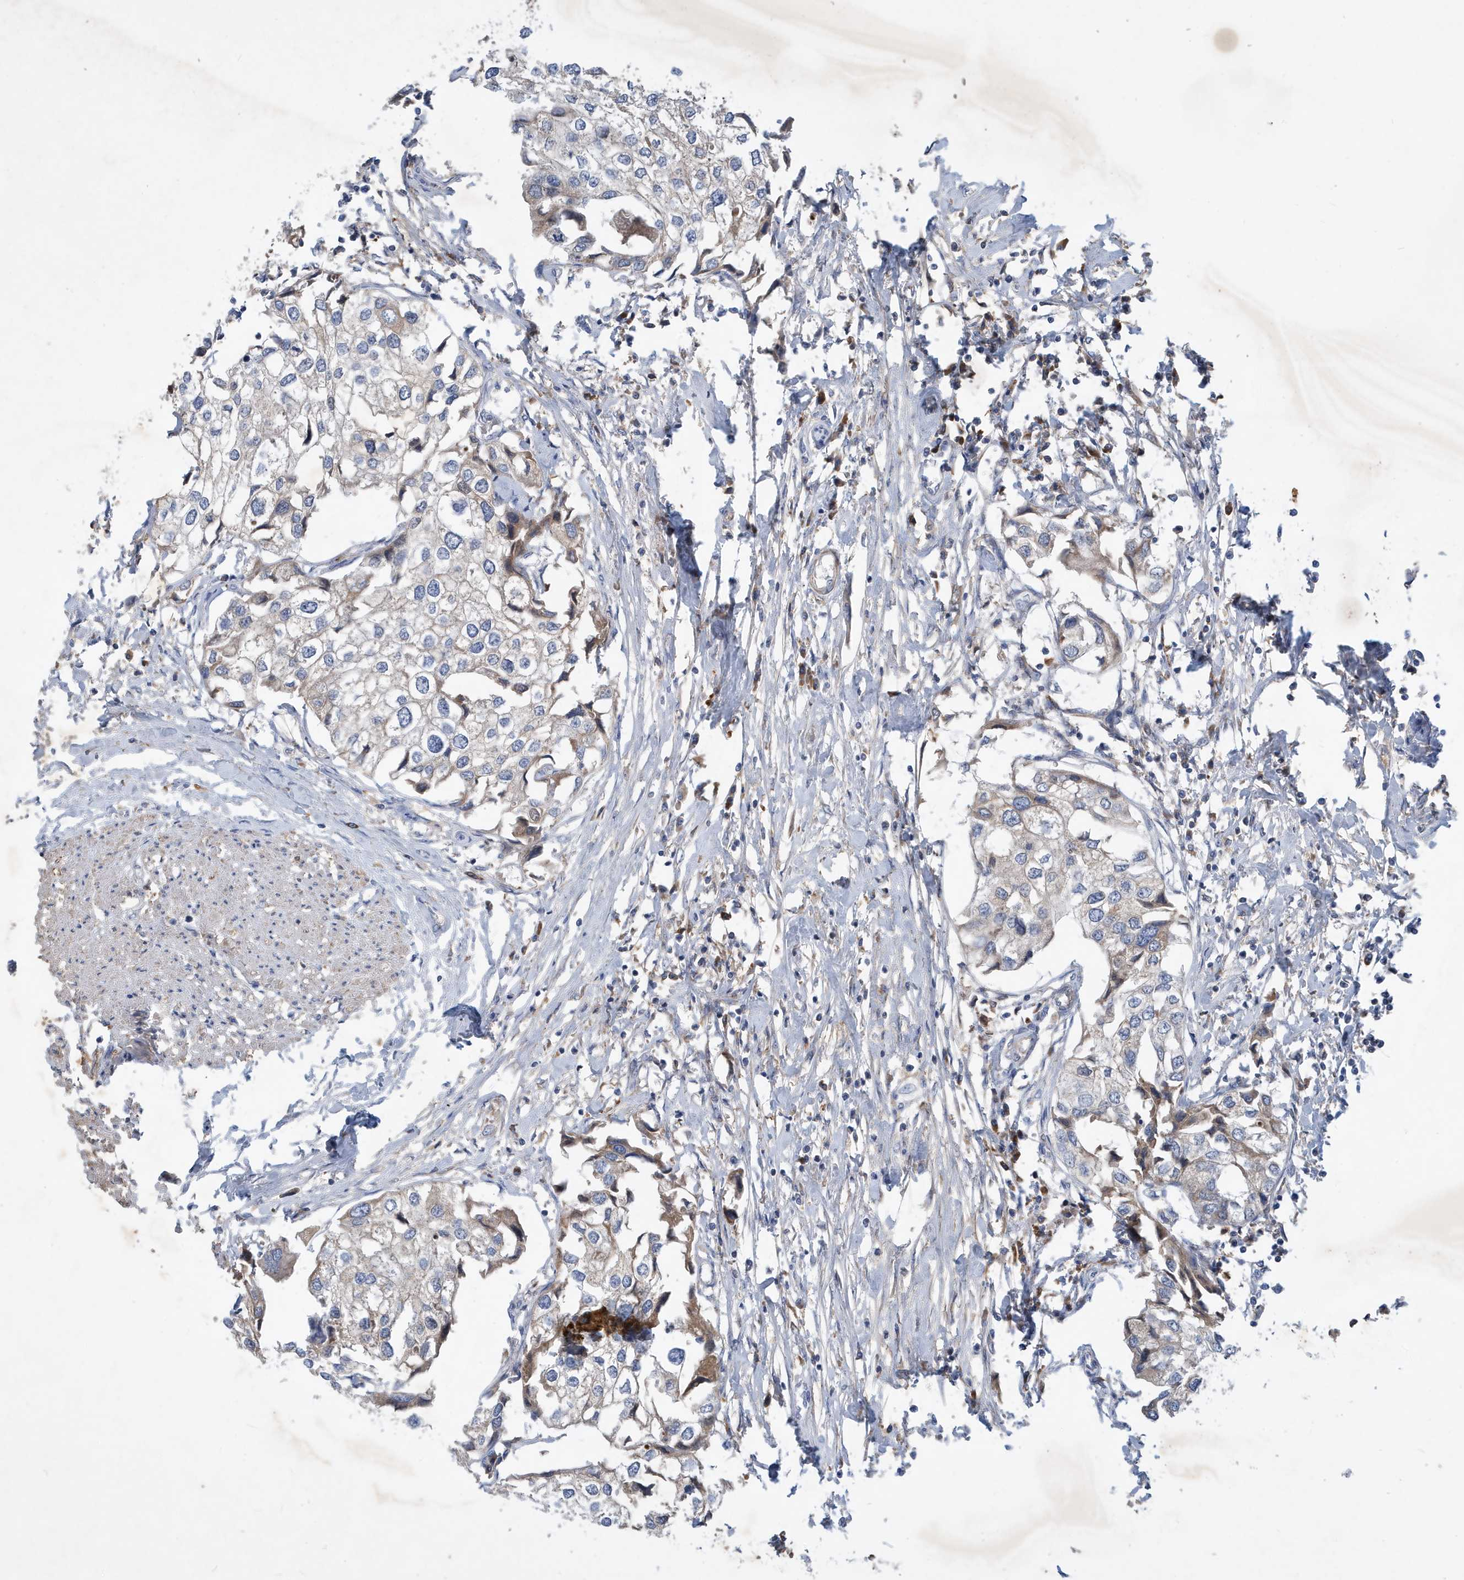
{"staining": {"intensity": "negative", "quantity": "none", "location": "none"}, "tissue": "urothelial cancer", "cell_type": "Tumor cells", "image_type": "cancer", "snomed": [{"axis": "morphology", "description": "Urothelial carcinoma, High grade"}, {"axis": "topography", "description": "Urinary bladder"}], "caption": "Immunohistochemistry of human urothelial cancer displays no positivity in tumor cells.", "gene": "STK19", "patient": {"sex": "male", "age": 64}}